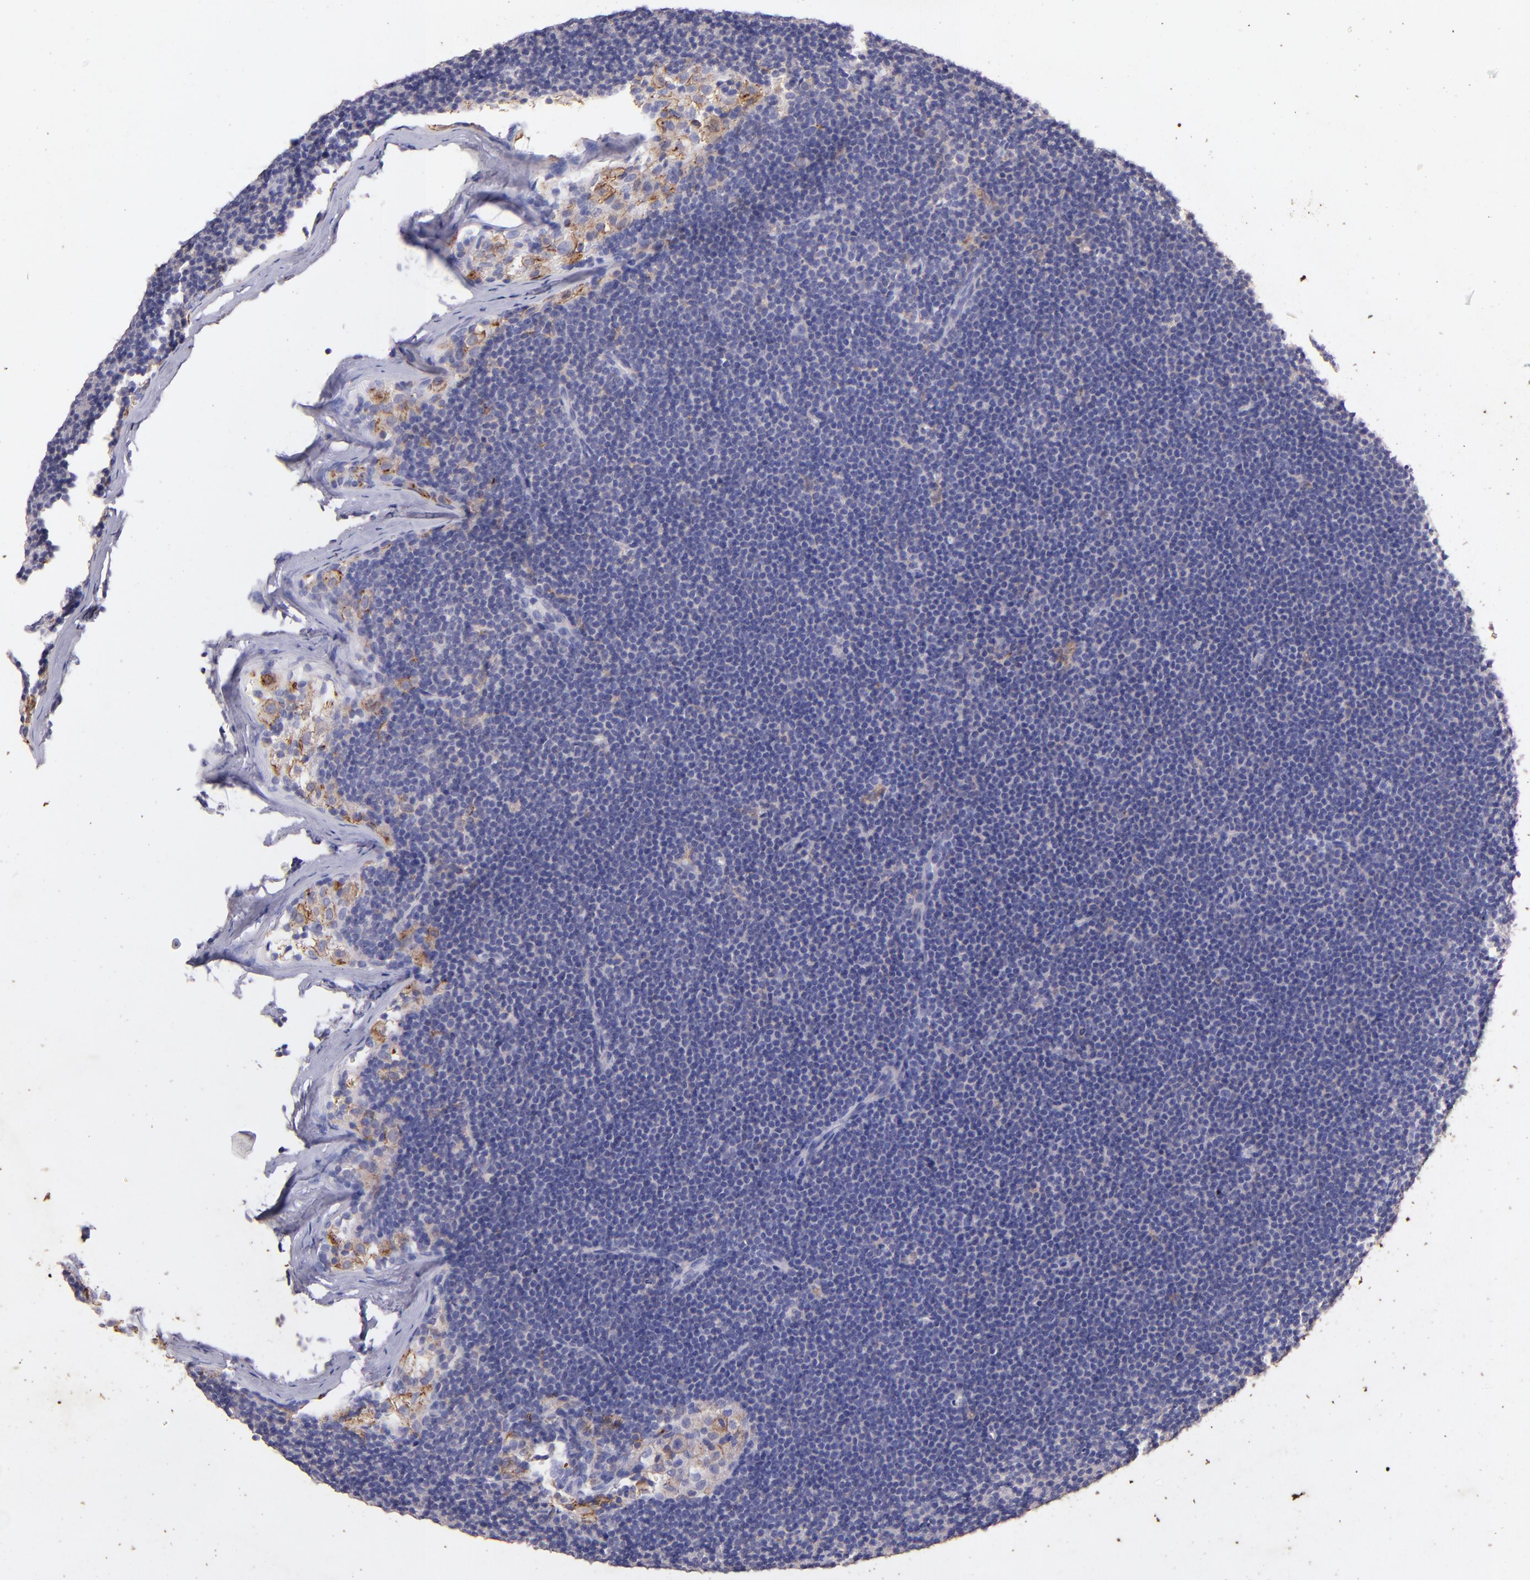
{"staining": {"intensity": "weak", "quantity": "<25%", "location": "cytoplasmic/membranous"}, "tissue": "lymphoma", "cell_type": "Tumor cells", "image_type": "cancer", "snomed": [{"axis": "morphology", "description": "Malignant lymphoma, non-Hodgkin's type, Low grade"}, {"axis": "topography", "description": "Lymph node"}], "caption": "Tumor cells are negative for protein expression in human lymphoma. The staining is performed using DAB brown chromogen with nuclei counter-stained in using hematoxylin.", "gene": "RET", "patient": {"sex": "female", "age": 73}}